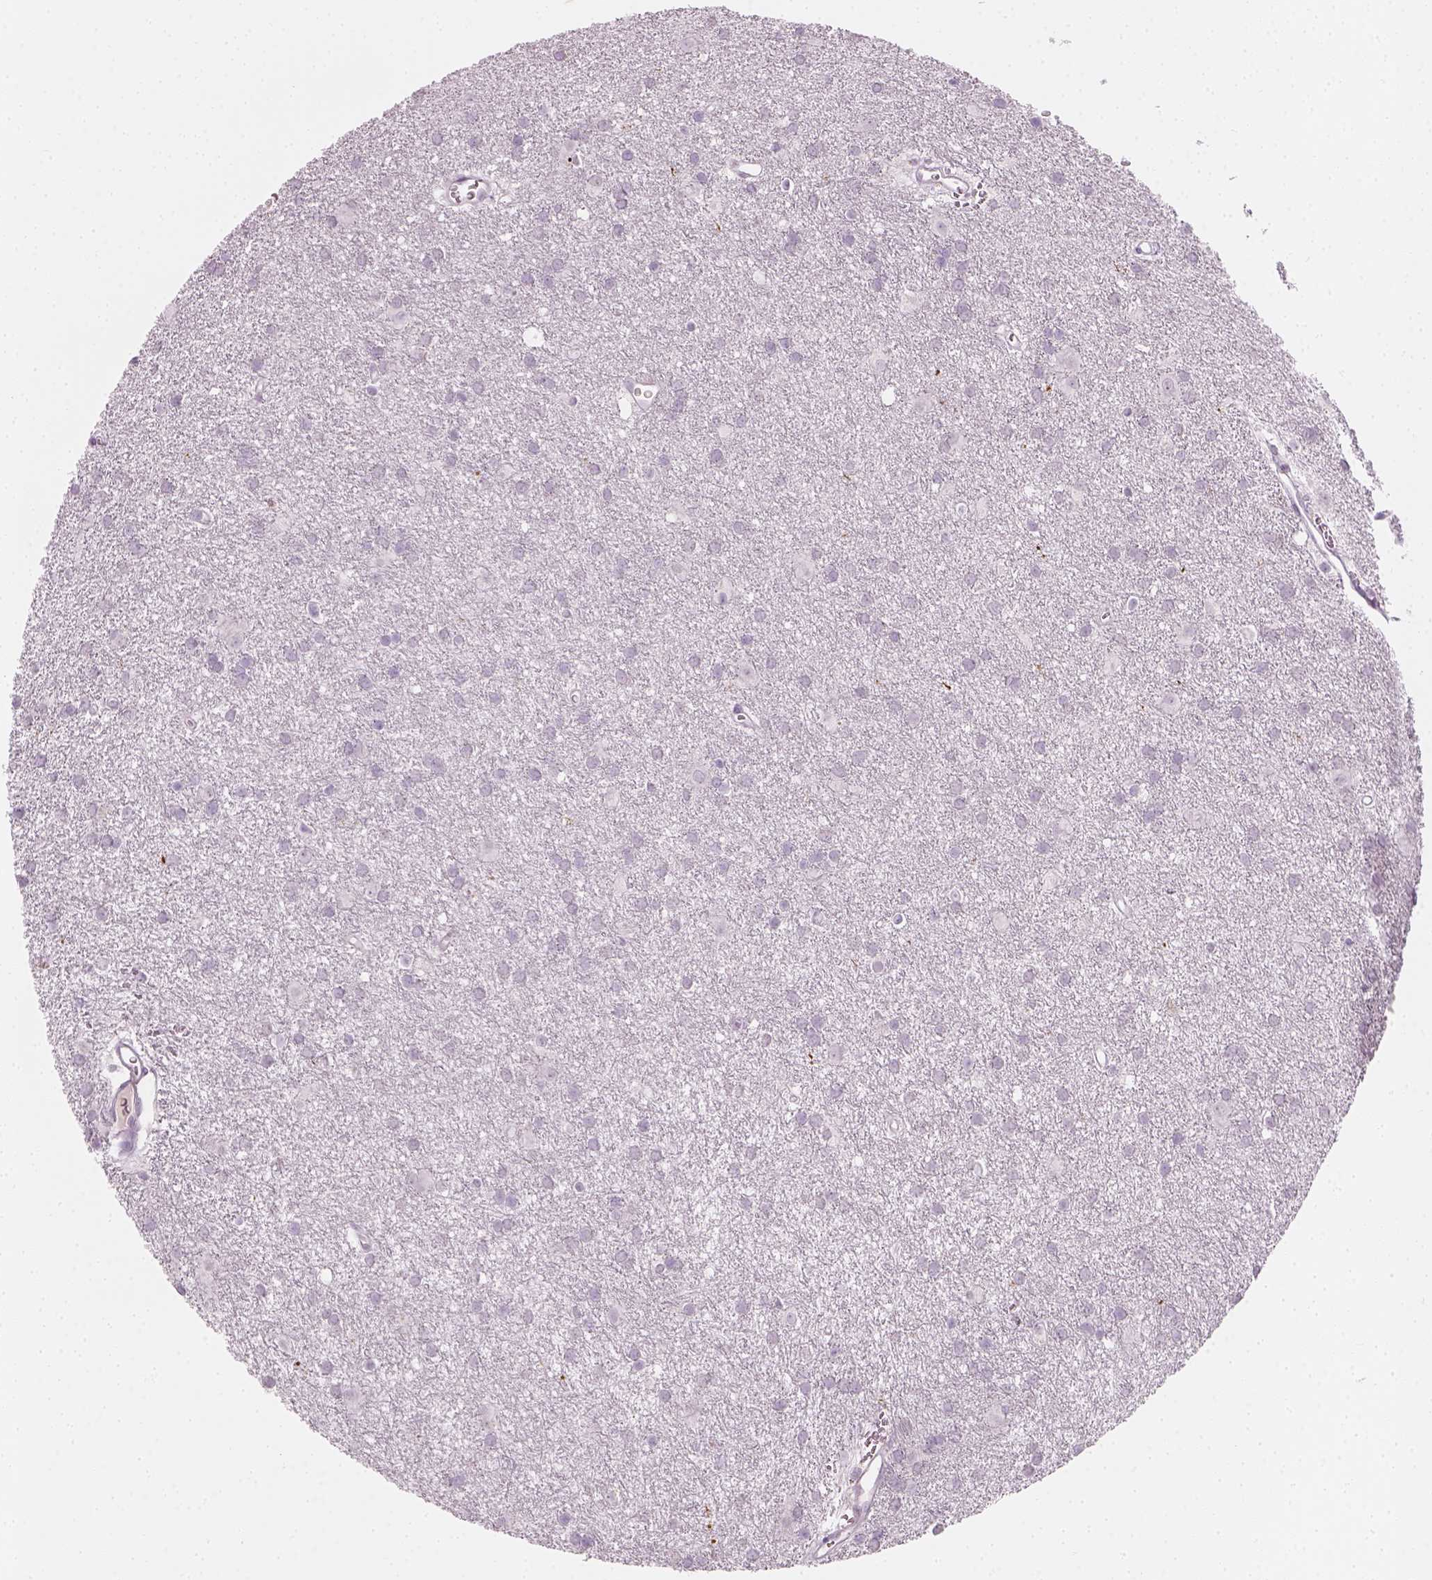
{"staining": {"intensity": "negative", "quantity": "none", "location": "none"}, "tissue": "glioma", "cell_type": "Tumor cells", "image_type": "cancer", "snomed": [{"axis": "morphology", "description": "Glioma, malignant, Low grade"}, {"axis": "topography", "description": "Brain"}], "caption": "High magnification brightfield microscopy of glioma stained with DAB (3,3'-diaminobenzidine) (brown) and counterstained with hematoxylin (blue): tumor cells show no significant staining.", "gene": "TH", "patient": {"sex": "male", "age": 58}}